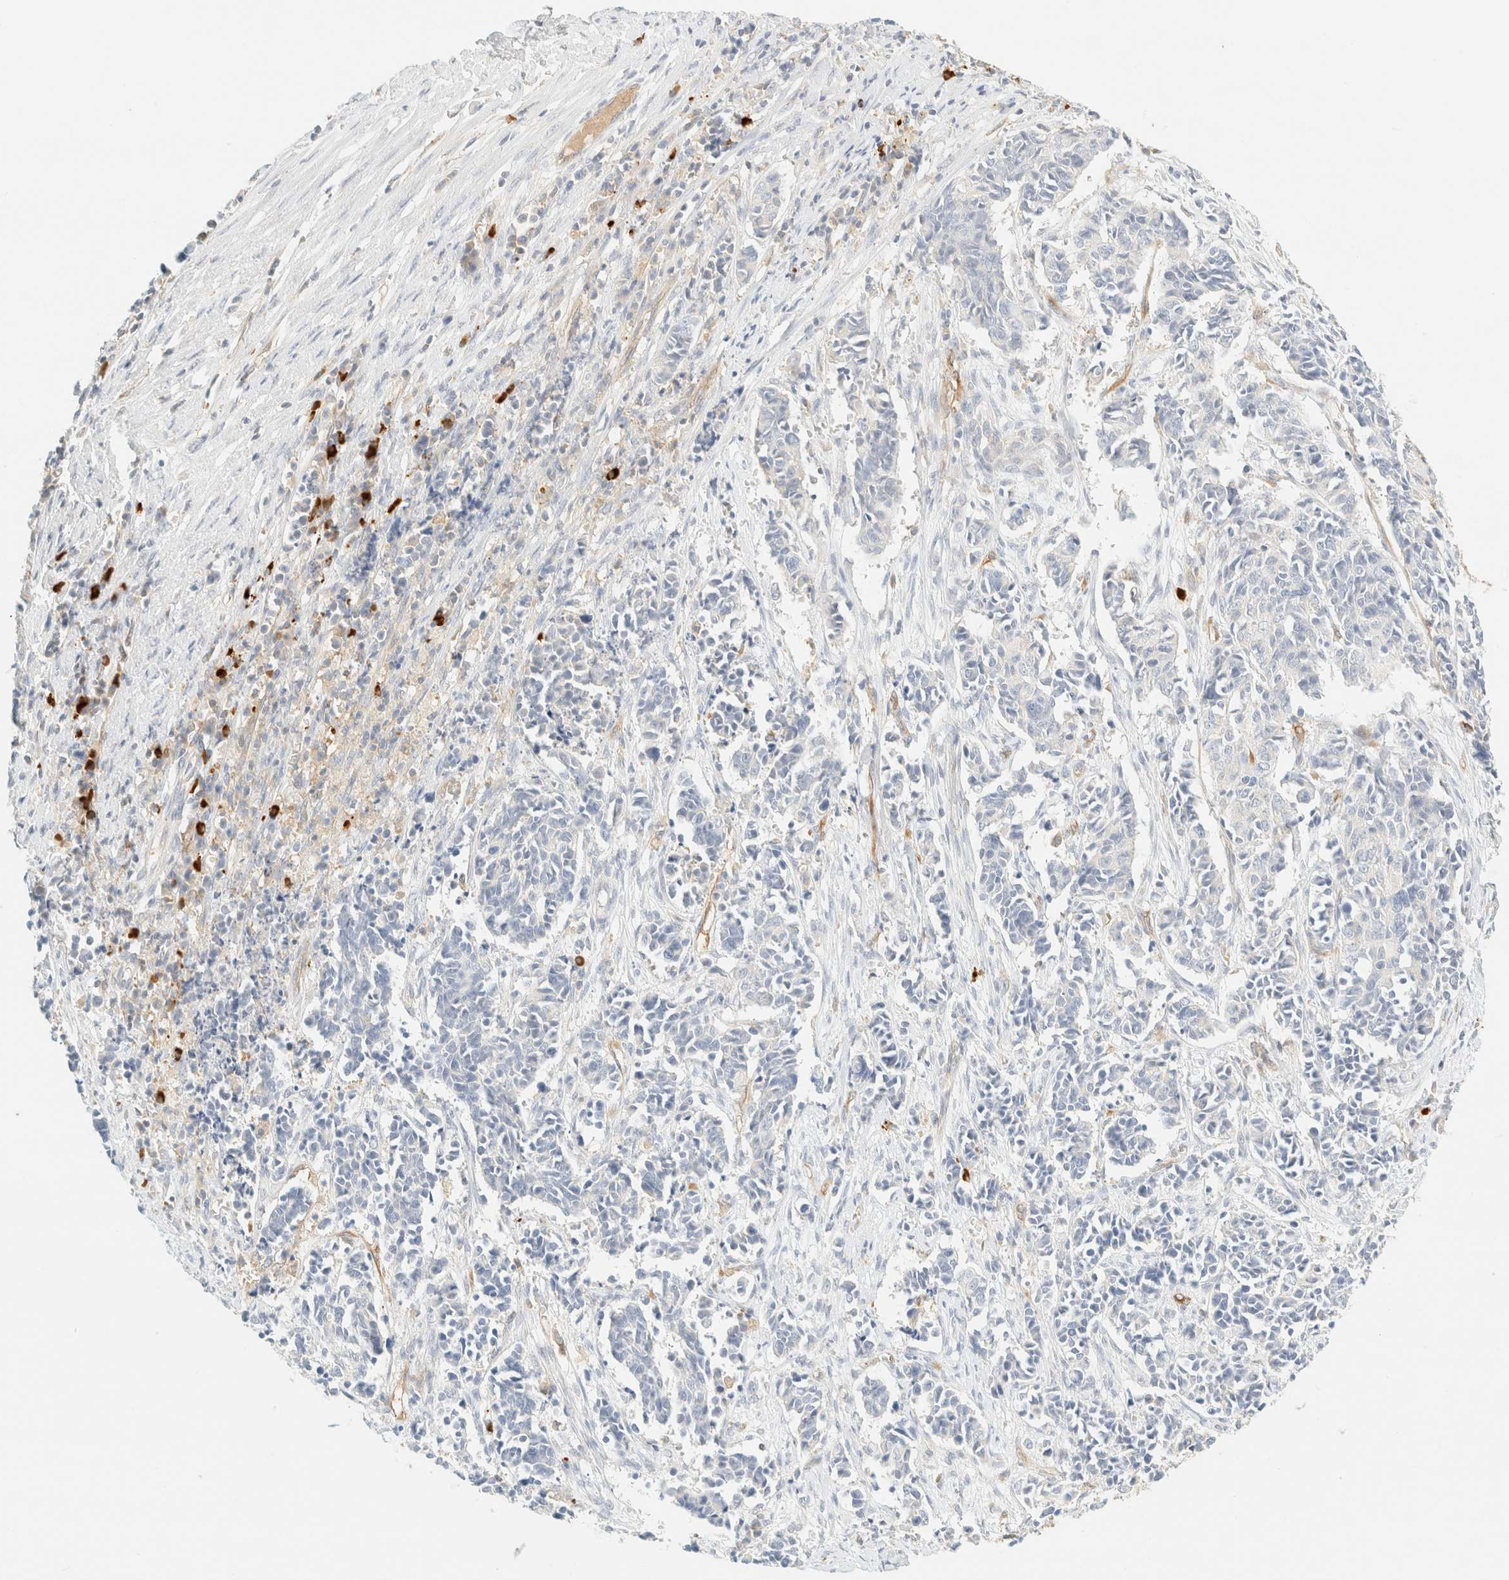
{"staining": {"intensity": "negative", "quantity": "none", "location": "none"}, "tissue": "cervical cancer", "cell_type": "Tumor cells", "image_type": "cancer", "snomed": [{"axis": "morphology", "description": "Normal tissue, NOS"}, {"axis": "morphology", "description": "Squamous cell carcinoma, NOS"}, {"axis": "topography", "description": "Cervix"}], "caption": "Cervical cancer was stained to show a protein in brown. There is no significant staining in tumor cells.", "gene": "FHOD1", "patient": {"sex": "female", "age": 35}}